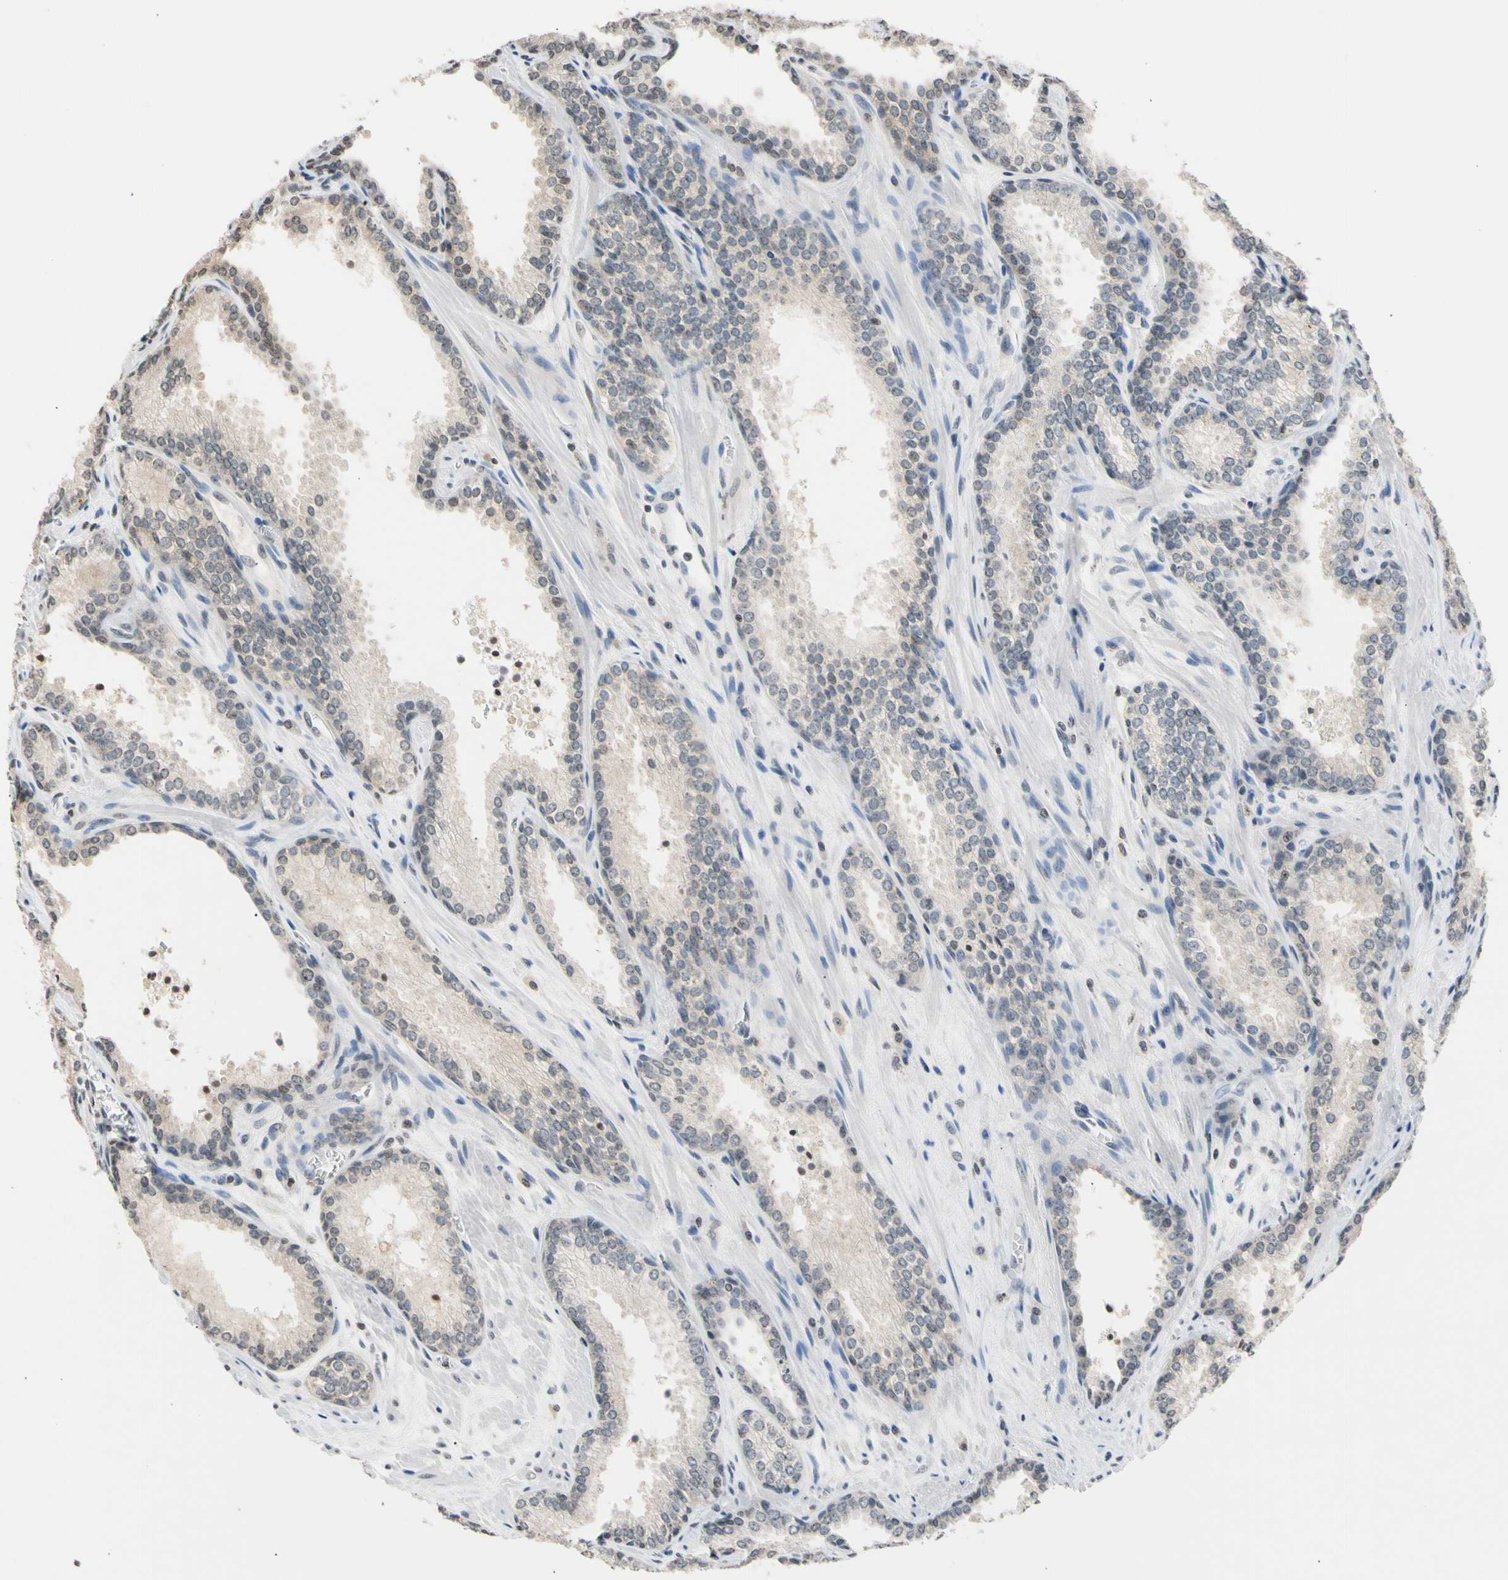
{"staining": {"intensity": "negative", "quantity": "none", "location": "none"}, "tissue": "prostate cancer", "cell_type": "Tumor cells", "image_type": "cancer", "snomed": [{"axis": "morphology", "description": "Adenocarcinoma, Low grade"}, {"axis": "topography", "description": "Prostate"}], "caption": "Human prostate low-grade adenocarcinoma stained for a protein using IHC reveals no positivity in tumor cells.", "gene": "GPX4", "patient": {"sex": "male", "age": 60}}